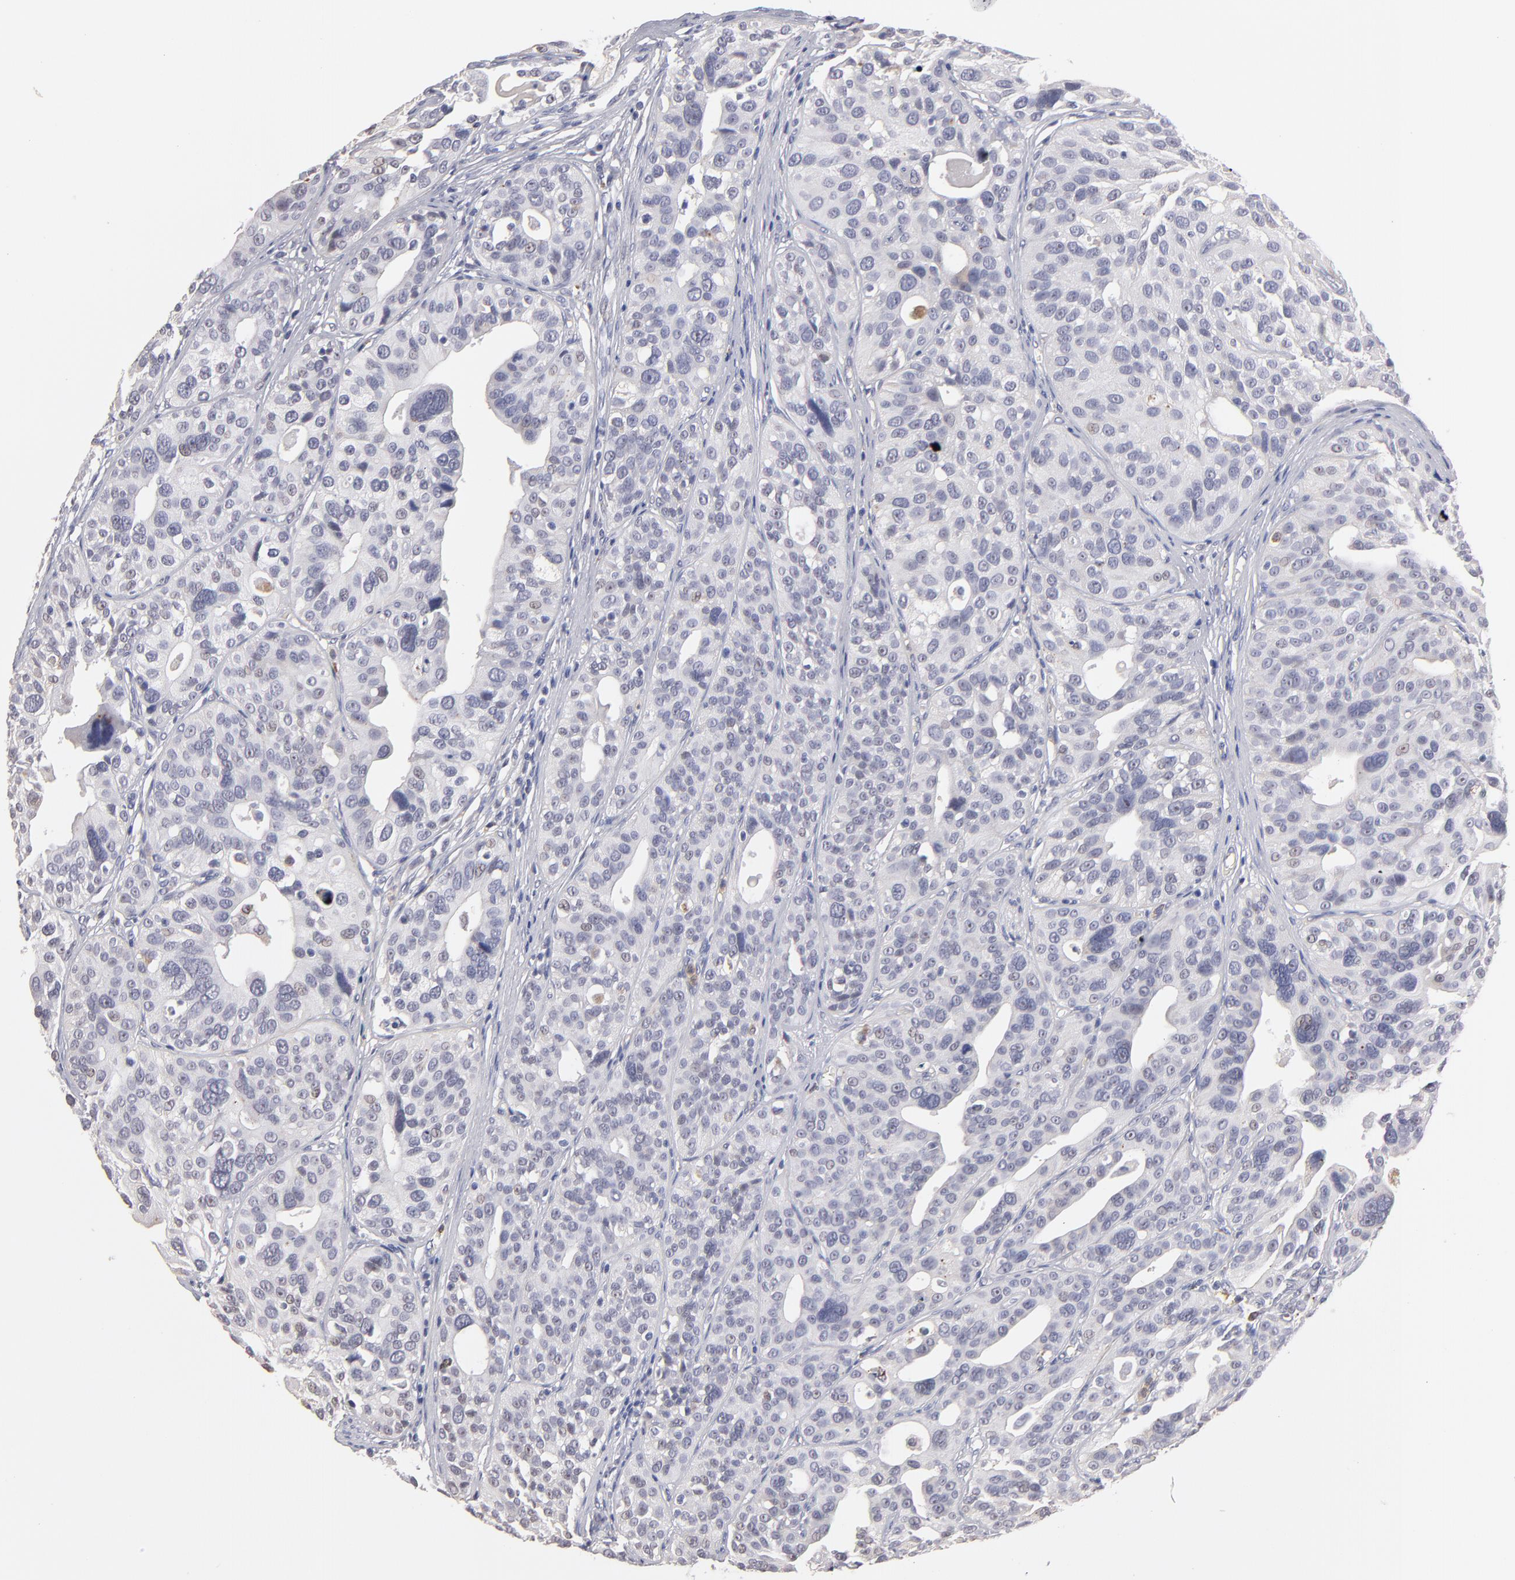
{"staining": {"intensity": "negative", "quantity": "none", "location": "none"}, "tissue": "urothelial cancer", "cell_type": "Tumor cells", "image_type": "cancer", "snomed": [{"axis": "morphology", "description": "Urothelial carcinoma, High grade"}, {"axis": "topography", "description": "Urinary bladder"}], "caption": "High magnification brightfield microscopy of high-grade urothelial carcinoma stained with DAB (brown) and counterstained with hematoxylin (blue): tumor cells show no significant expression. Brightfield microscopy of immunohistochemistry (IHC) stained with DAB (brown) and hematoxylin (blue), captured at high magnification.", "gene": "MGAM", "patient": {"sex": "male", "age": 56}}